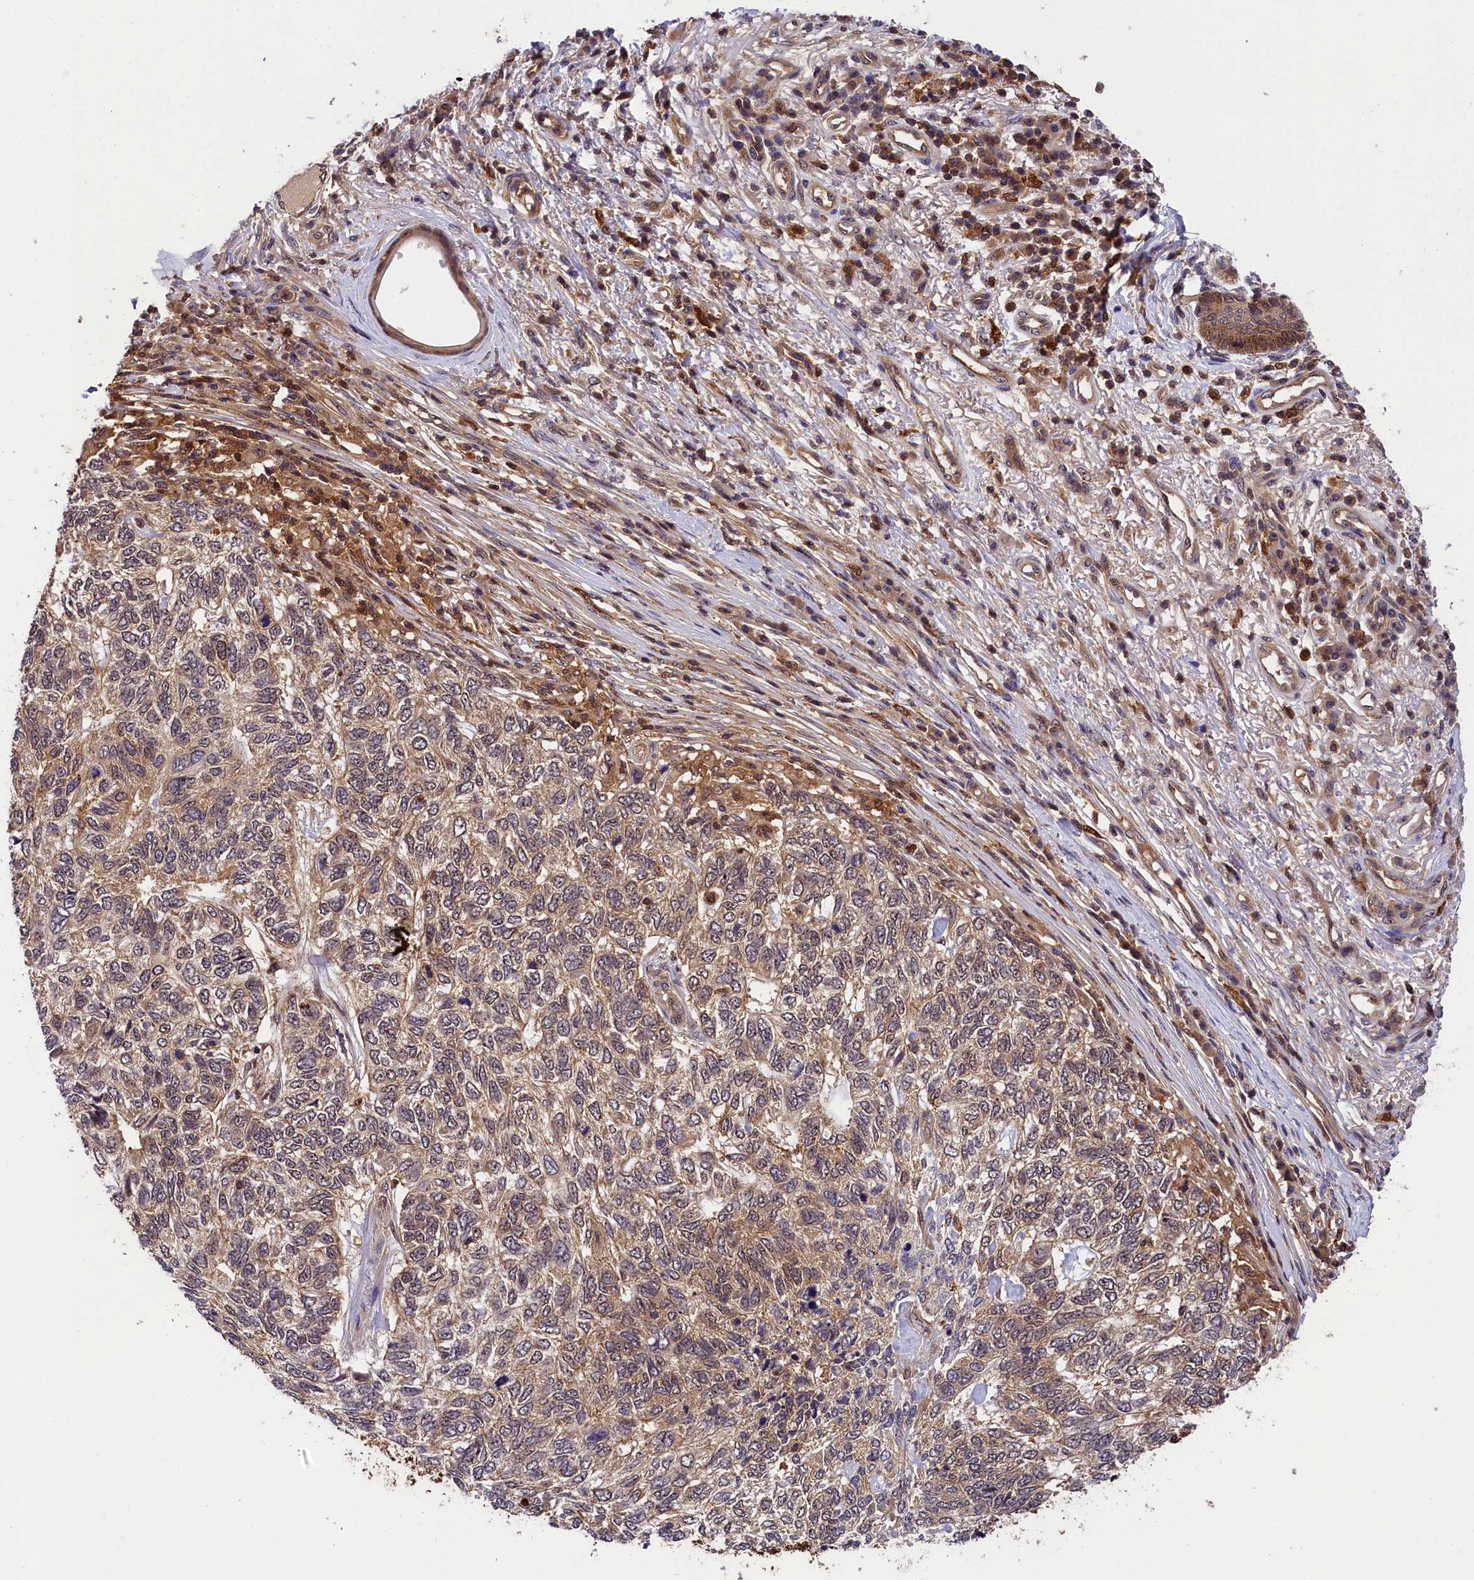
{"staining": {"intensity": "weak", "quantity": "25%-75%", "location": "cytoplasmic/membranous"}, "tissue": "skin cancer", "cell_type": "Tumor cells", "image_type": "cancer", "snomed": [{"axis": "morphology", "description": "Basal cell carcinoma"}, {"axis": "topography", "description": "Skin"}], "caption": "Skin cancer (basal cell carcinoma) tissue exhibits weak cytoplasmic/membranous staining in about 25%-75% of tumor cells", "gene": "EIF6", "patient": {"sex": "female", "age": 65}}